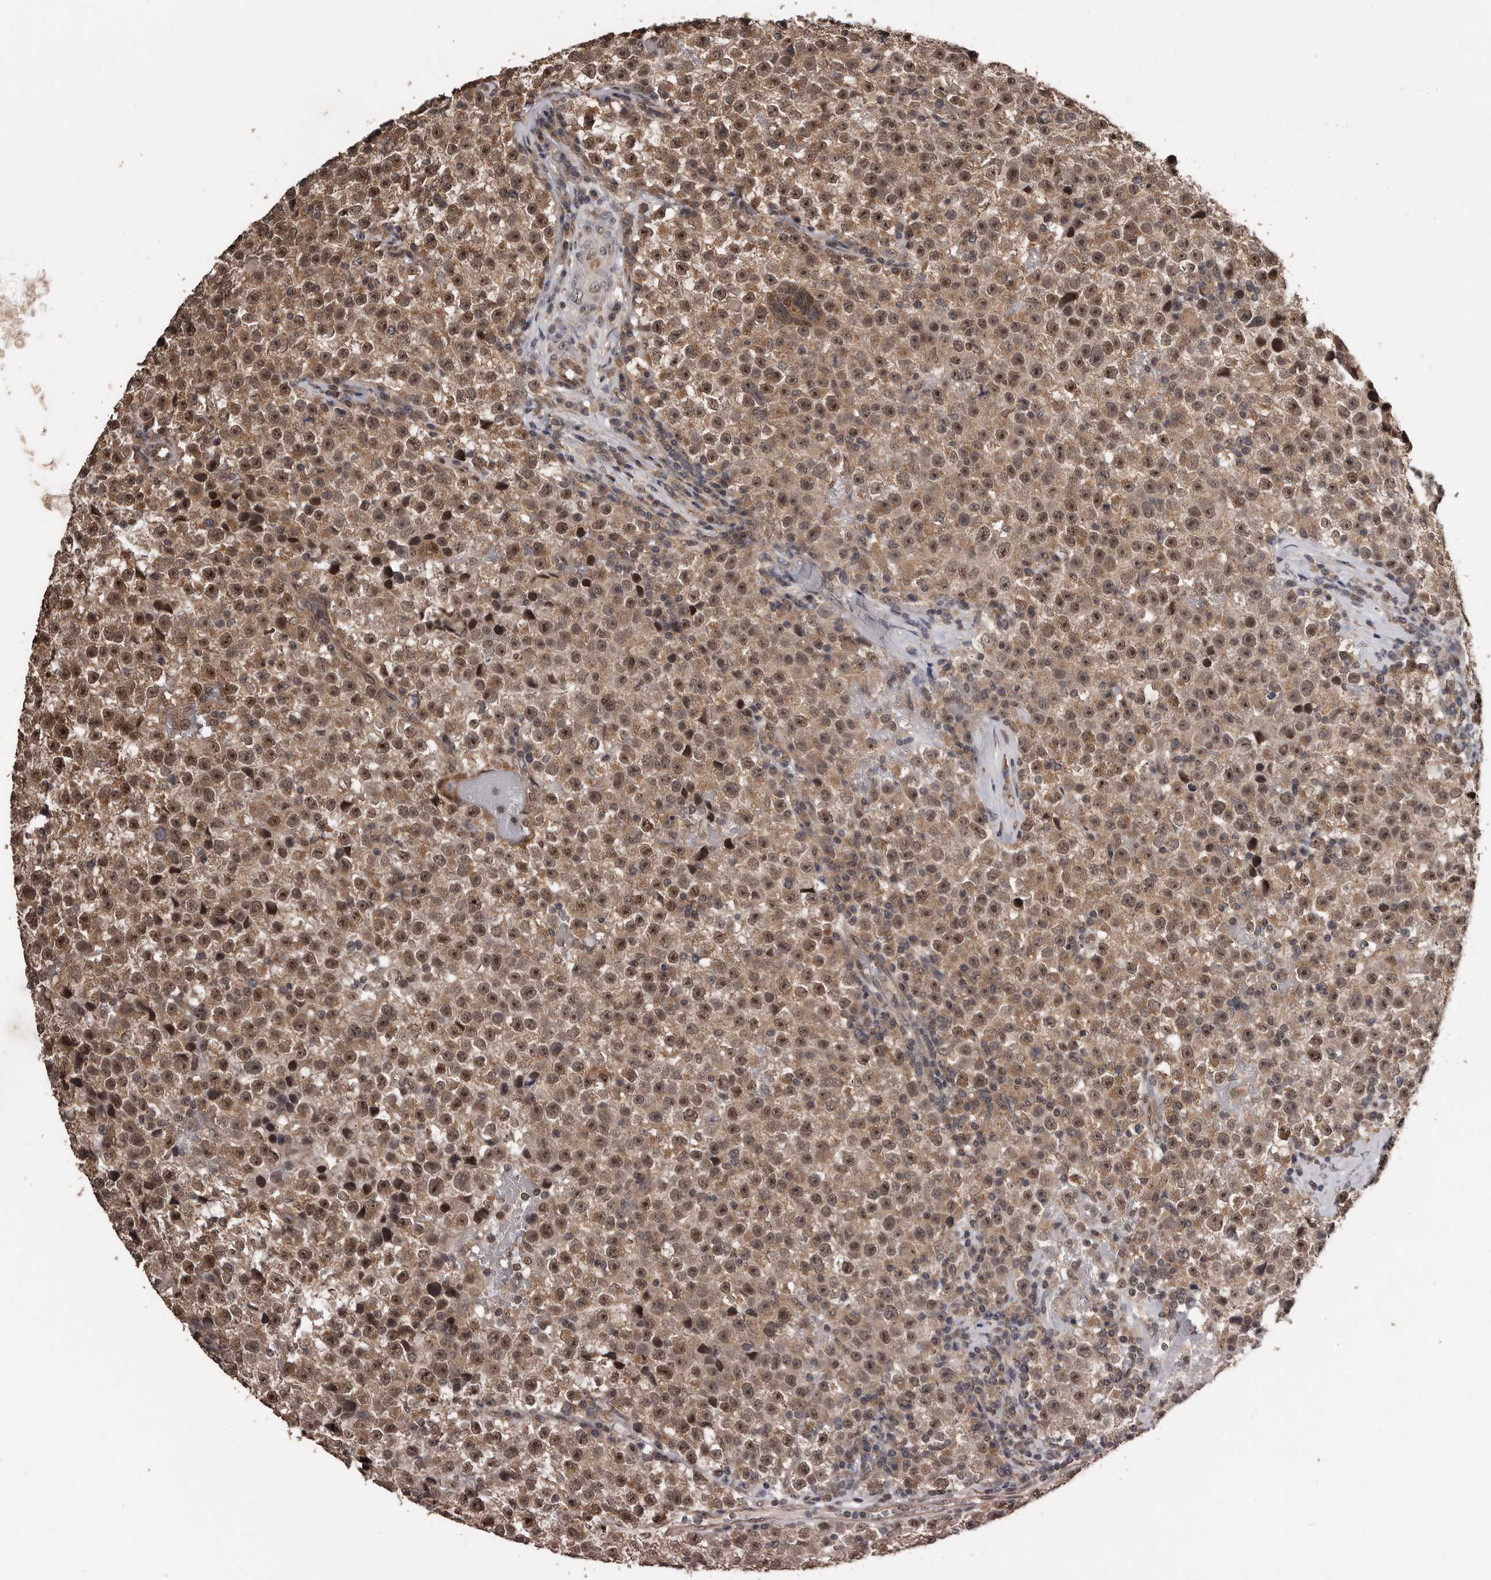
{"staining": {"intensity": "moderate", "quantity": ">75%", "location": "cytoplasmic/membranous,nuclear"}, "tissue": "testis cancer", "cell_type": "Tumor cells", "image_type": "cancer", "snomed": [{"axis": "morphology", "description": "Seminoma, NOS"}, {"axis": "topography", "description": "Testis"}], "caption": "Protein staining reveals moderate cytoplasmic/membranous and nuclear positivity in approximately >75% of tumor cells in testis seminoma. (DAB = brown stain, brightfield microscopy at high magnification).", "gene": "VPS37A", "patient": {"sex": "male", "age": 22}}